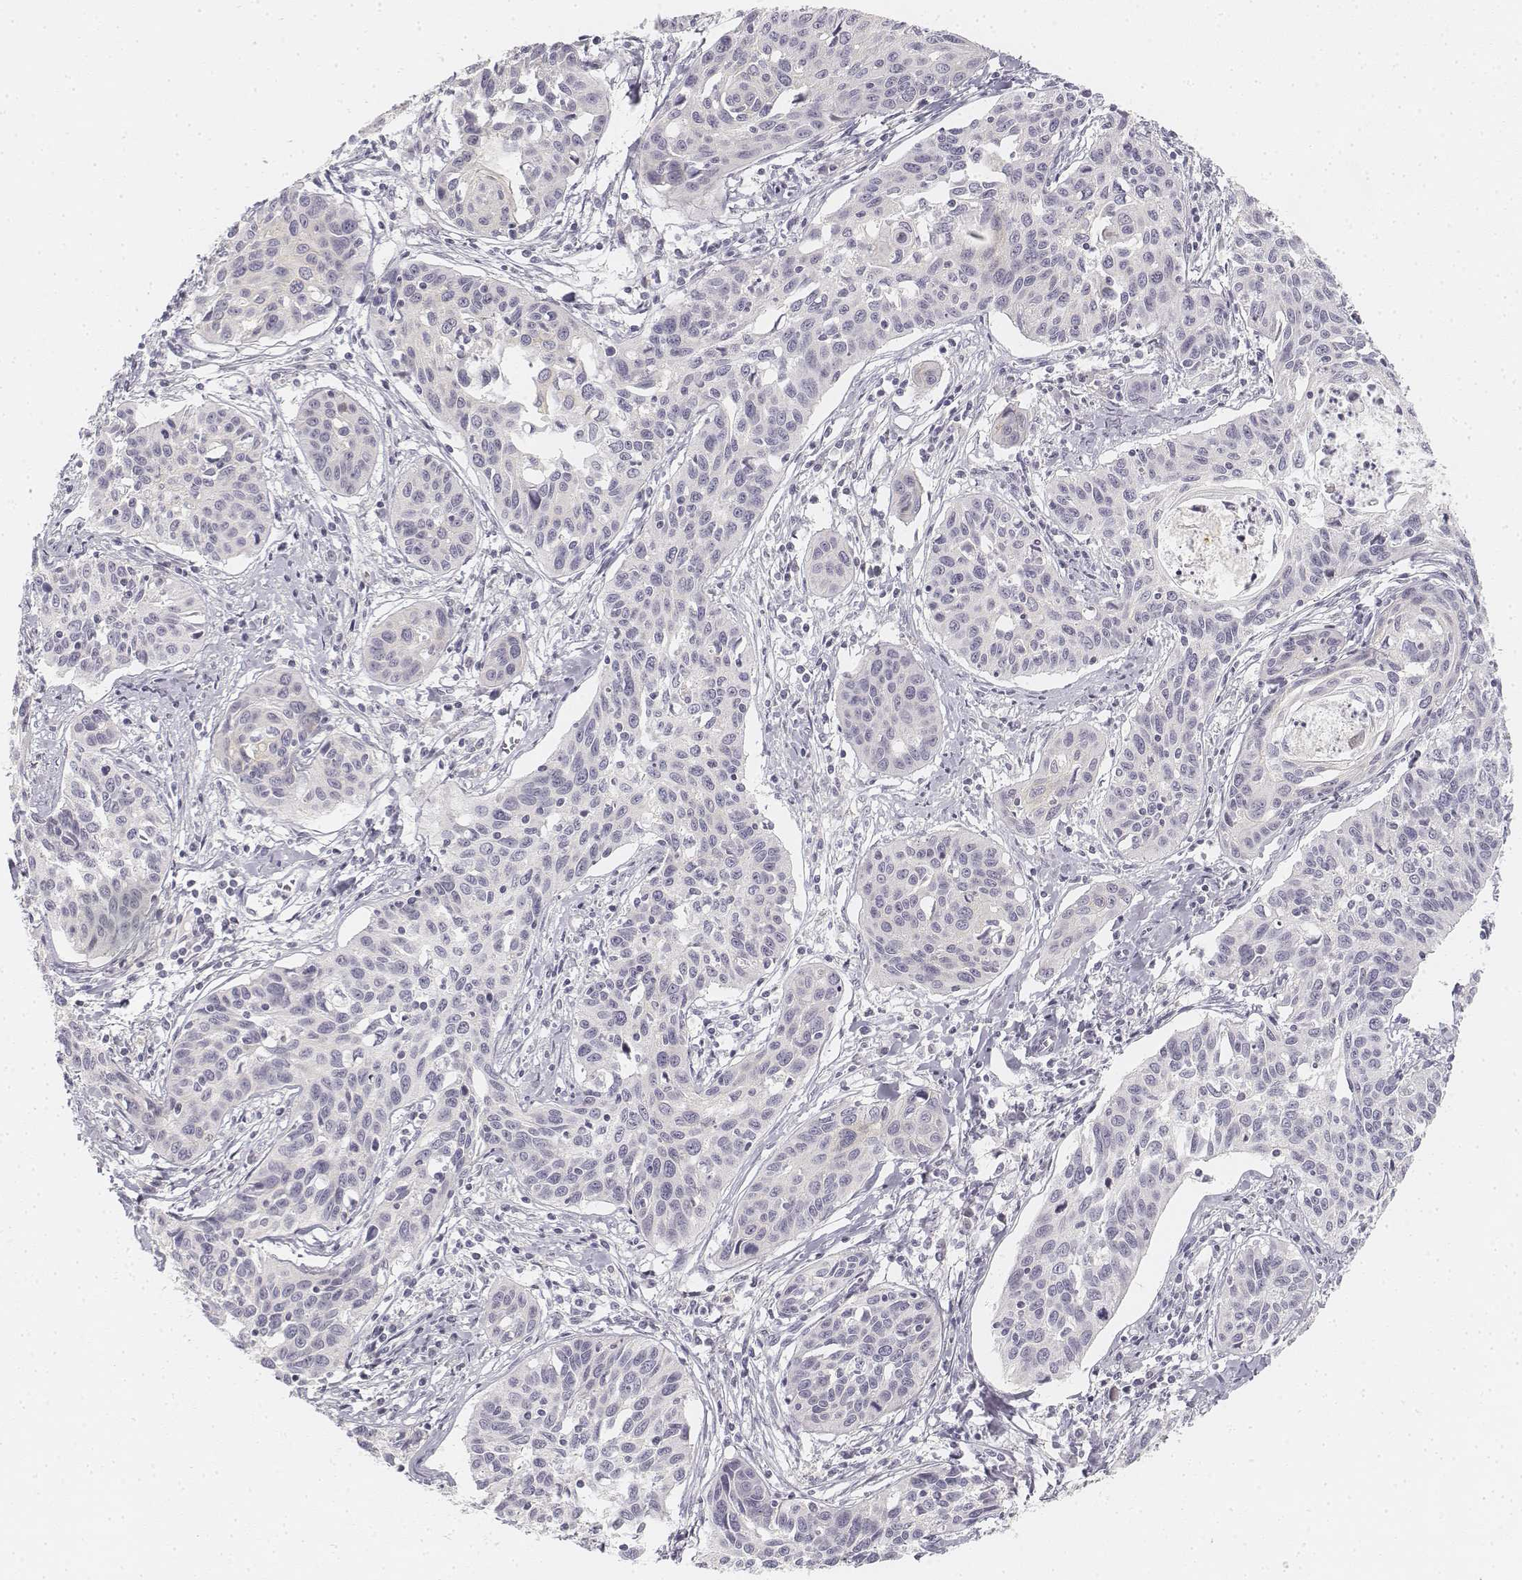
{"staining": {"intensity": "negative", "quantity": "none", "location": "none"}, "tissue": "cervical cancer", "cell_type": "Tumor cells", "image_type": "cancer", "snomed": [{"axis": "morphology", "description": "Squamous cell carcinoma, NOS"}, {"axis": "topography", "description": "Cervix"}], "caption": "Immunohistochemistry (IHC) photomicrograph of cervical cancer stained for a protein (brown), which displays no expression in tumor cells.", "gene": "DSG4", "patient": {"sex": "female", "age": 31}}